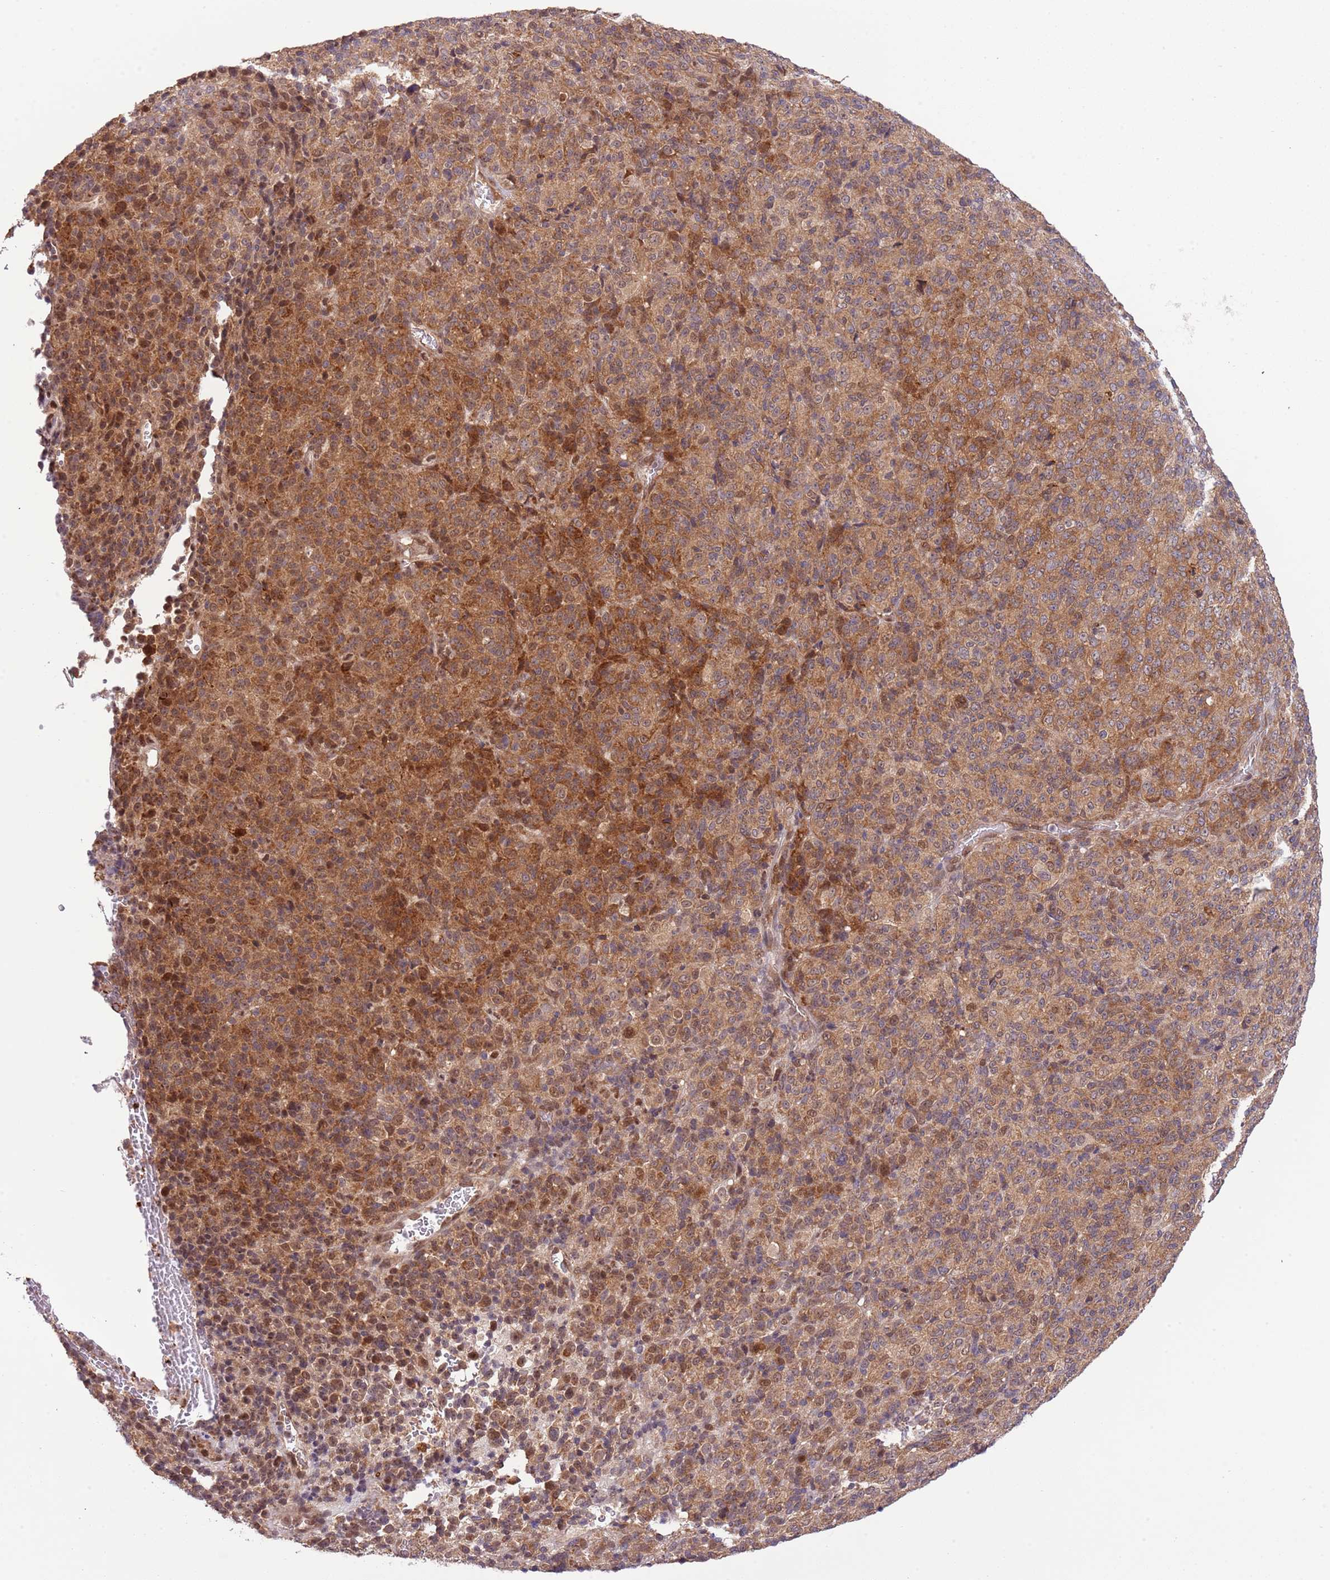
{"staining": {"intensity": "moderate", "quantity": ">75%", "location": "cytoplasmic/membranous"}, "tissue": "melanoma", "cell_type": "Tumor cells", "image_type": "cancer", "snomed": [{"axis": "morphology", "description": "Malignant melanoma, Metastatic site"}, {"axis": "topography", "description": "Brain"}], "caption": "Immunohistochemical staining of human melanoma exhibits moderate cytoplasmic/membranous protein expression in approximately >75% of tumor cells.", "gene": "CHD1", "patient": {"sex": "female", "age": 56}}